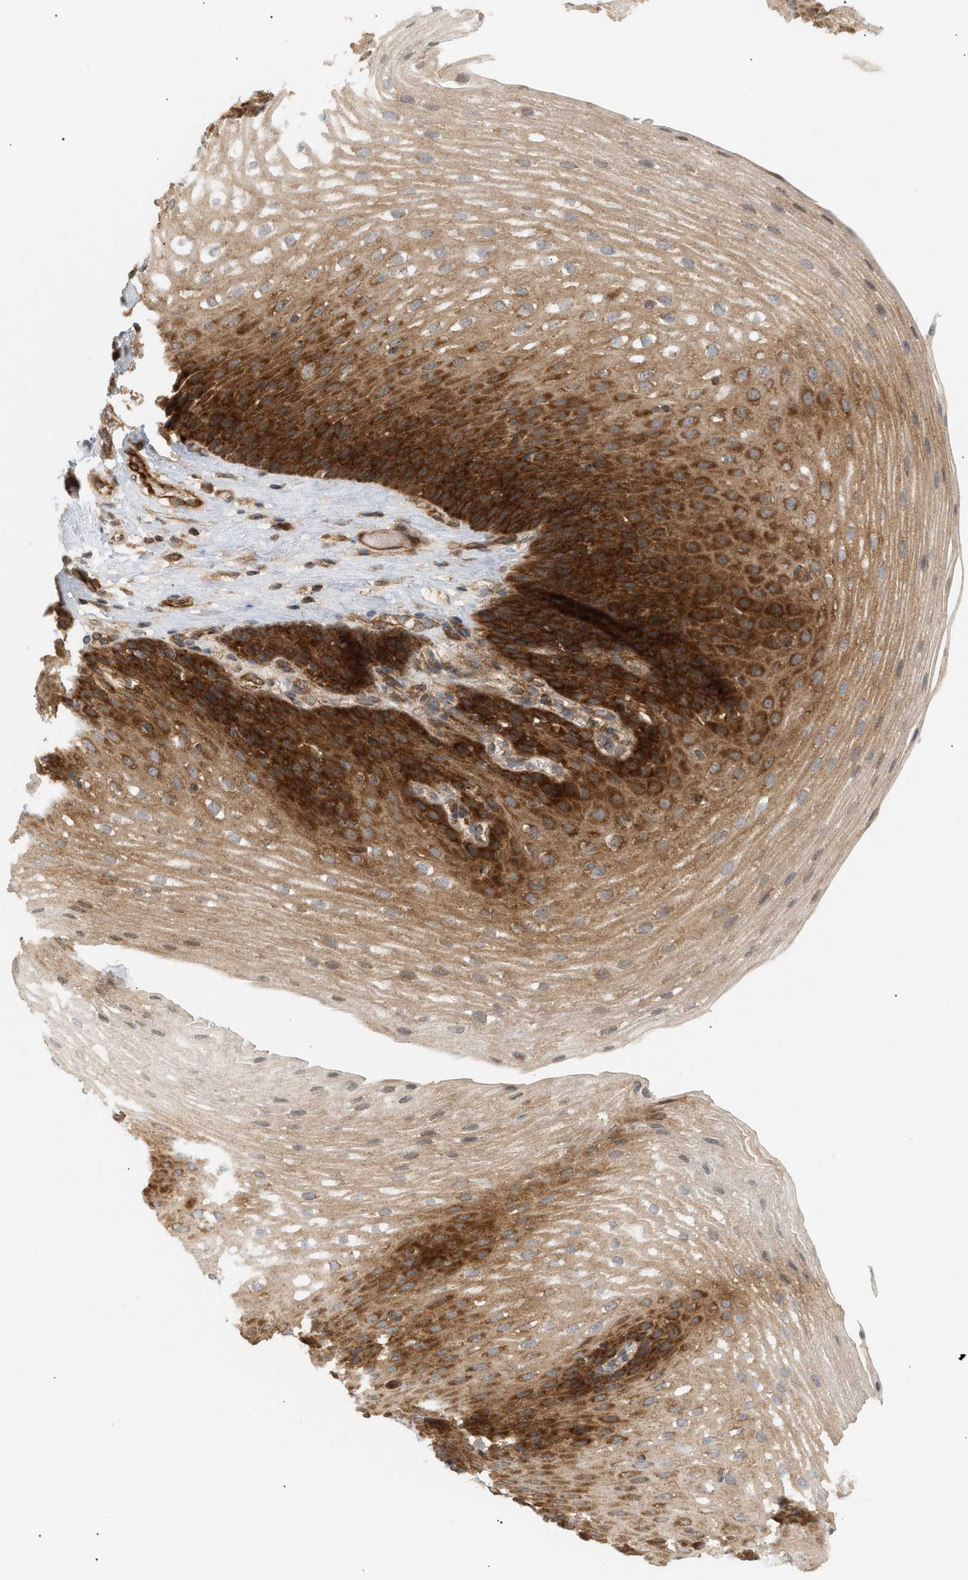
{"staining": {"intensity": "strong", "quantity": "25%-75%", "location": "cytoplasmic/membranous"}, "tissue": "esophagus", "cell_type": "Squamous epithelial cells", "image_type": "normal", "snomed": [{"axis": "morphology", "description": "Normal tissue, NOS"}, {"axis": "topography", "description": "Esophagus"}], "caption": "An image of esophagus stained for a protein exhibits strong cytoplasmic/membranous brown staining in squamous epithelial cells. (DAB IHC, brown staining for protein, blue staining for nuclei).", "gene": "SHC1", "patient": {"sex": "male", "age": 48}}